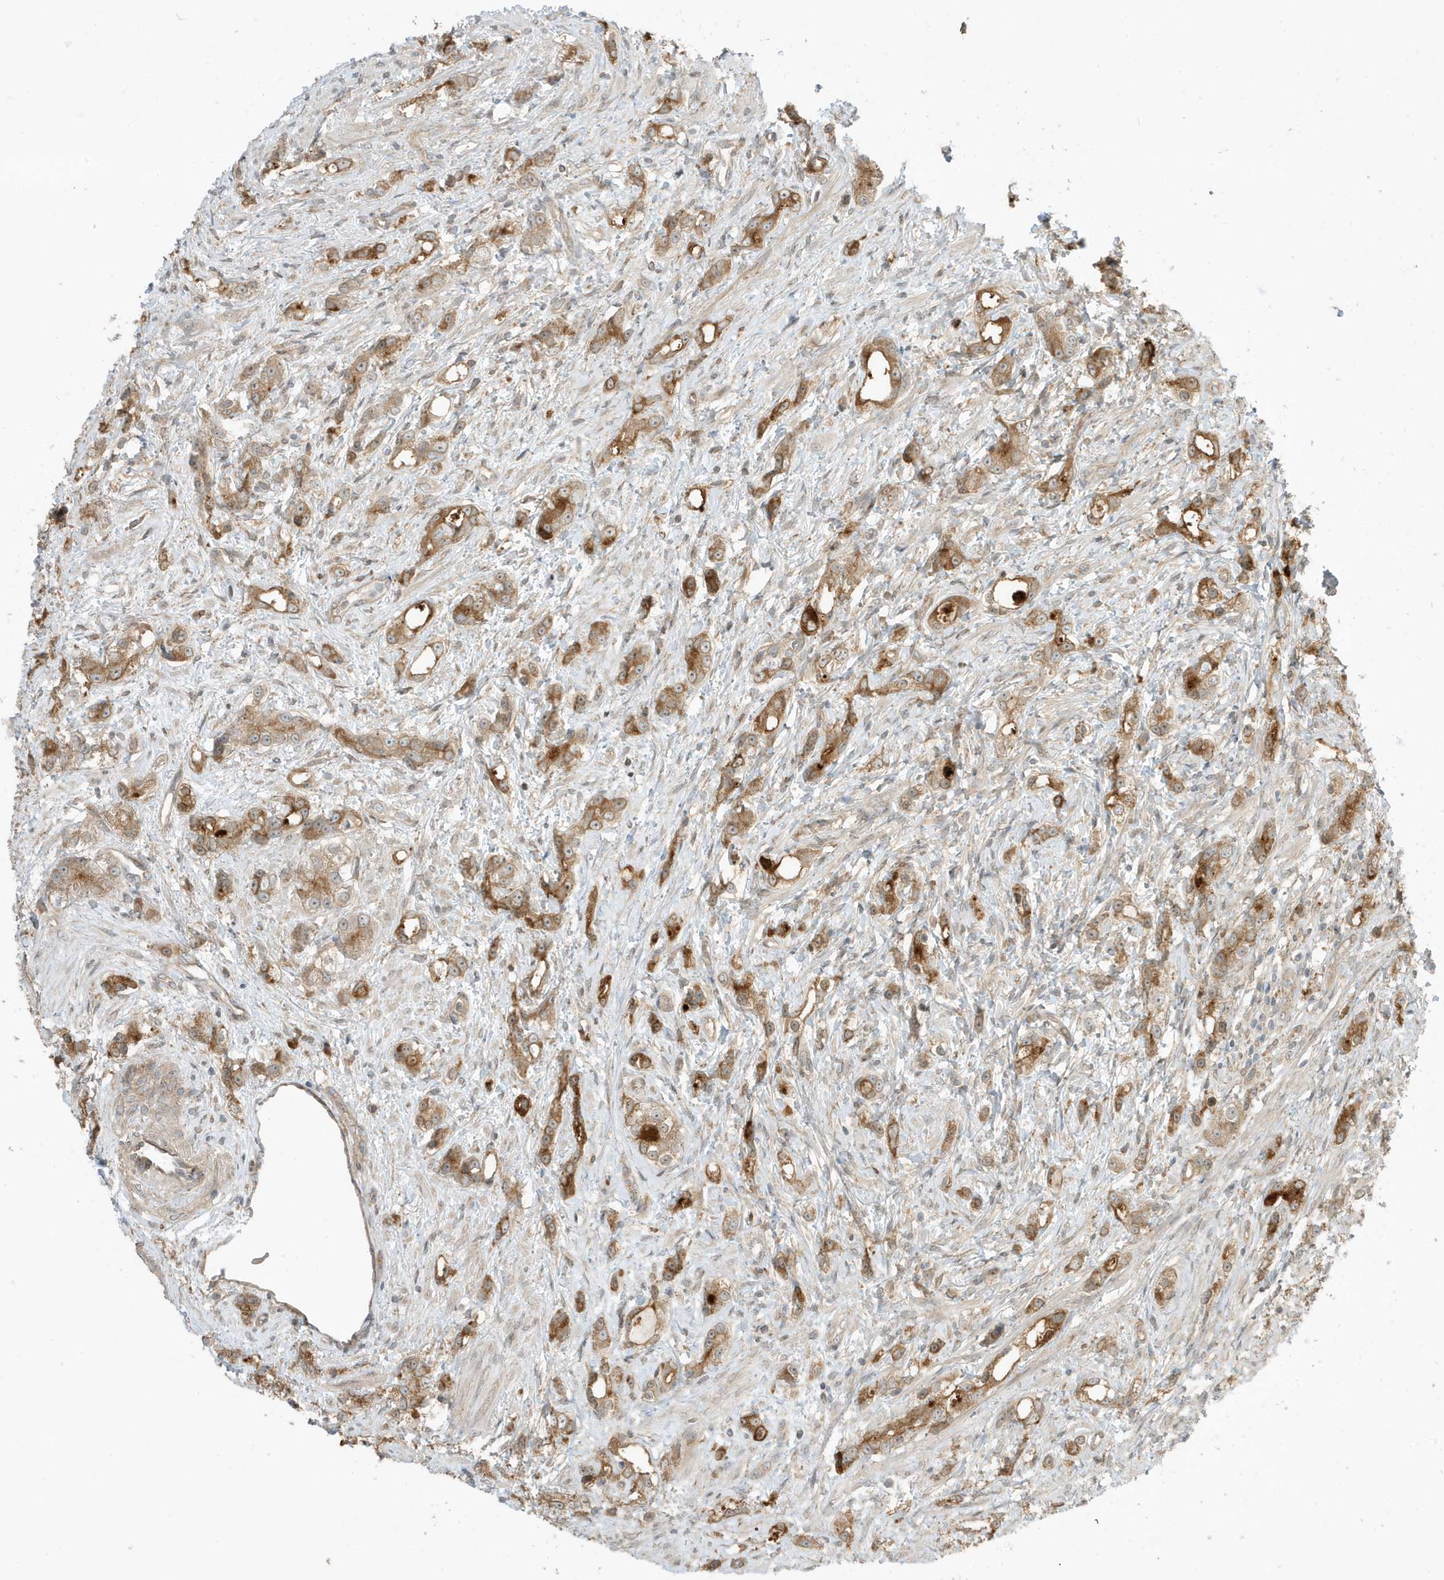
{"staining": {"intensity": "moderate", "quantity": ">75%", "location": "cytoplasmic/membranous"}, "tissue": "prostate cancer", "cell_type": "Tumor cells", "image_type": "cancer", "snomed": [{"axis": "morphology", "description": "Adenocarcinoma, High grade"}, {"axis": "topography", "description": "Prostate"}], "caption": "Protein expression analysis of human adenocarcinoma (high-grade) (prostate) reveals moderate cytoplasmic/membranous expression in approximately >75% of tumor cells.", "gene": "SCARF2", "patient": {"sex": "male", "age": 63}}